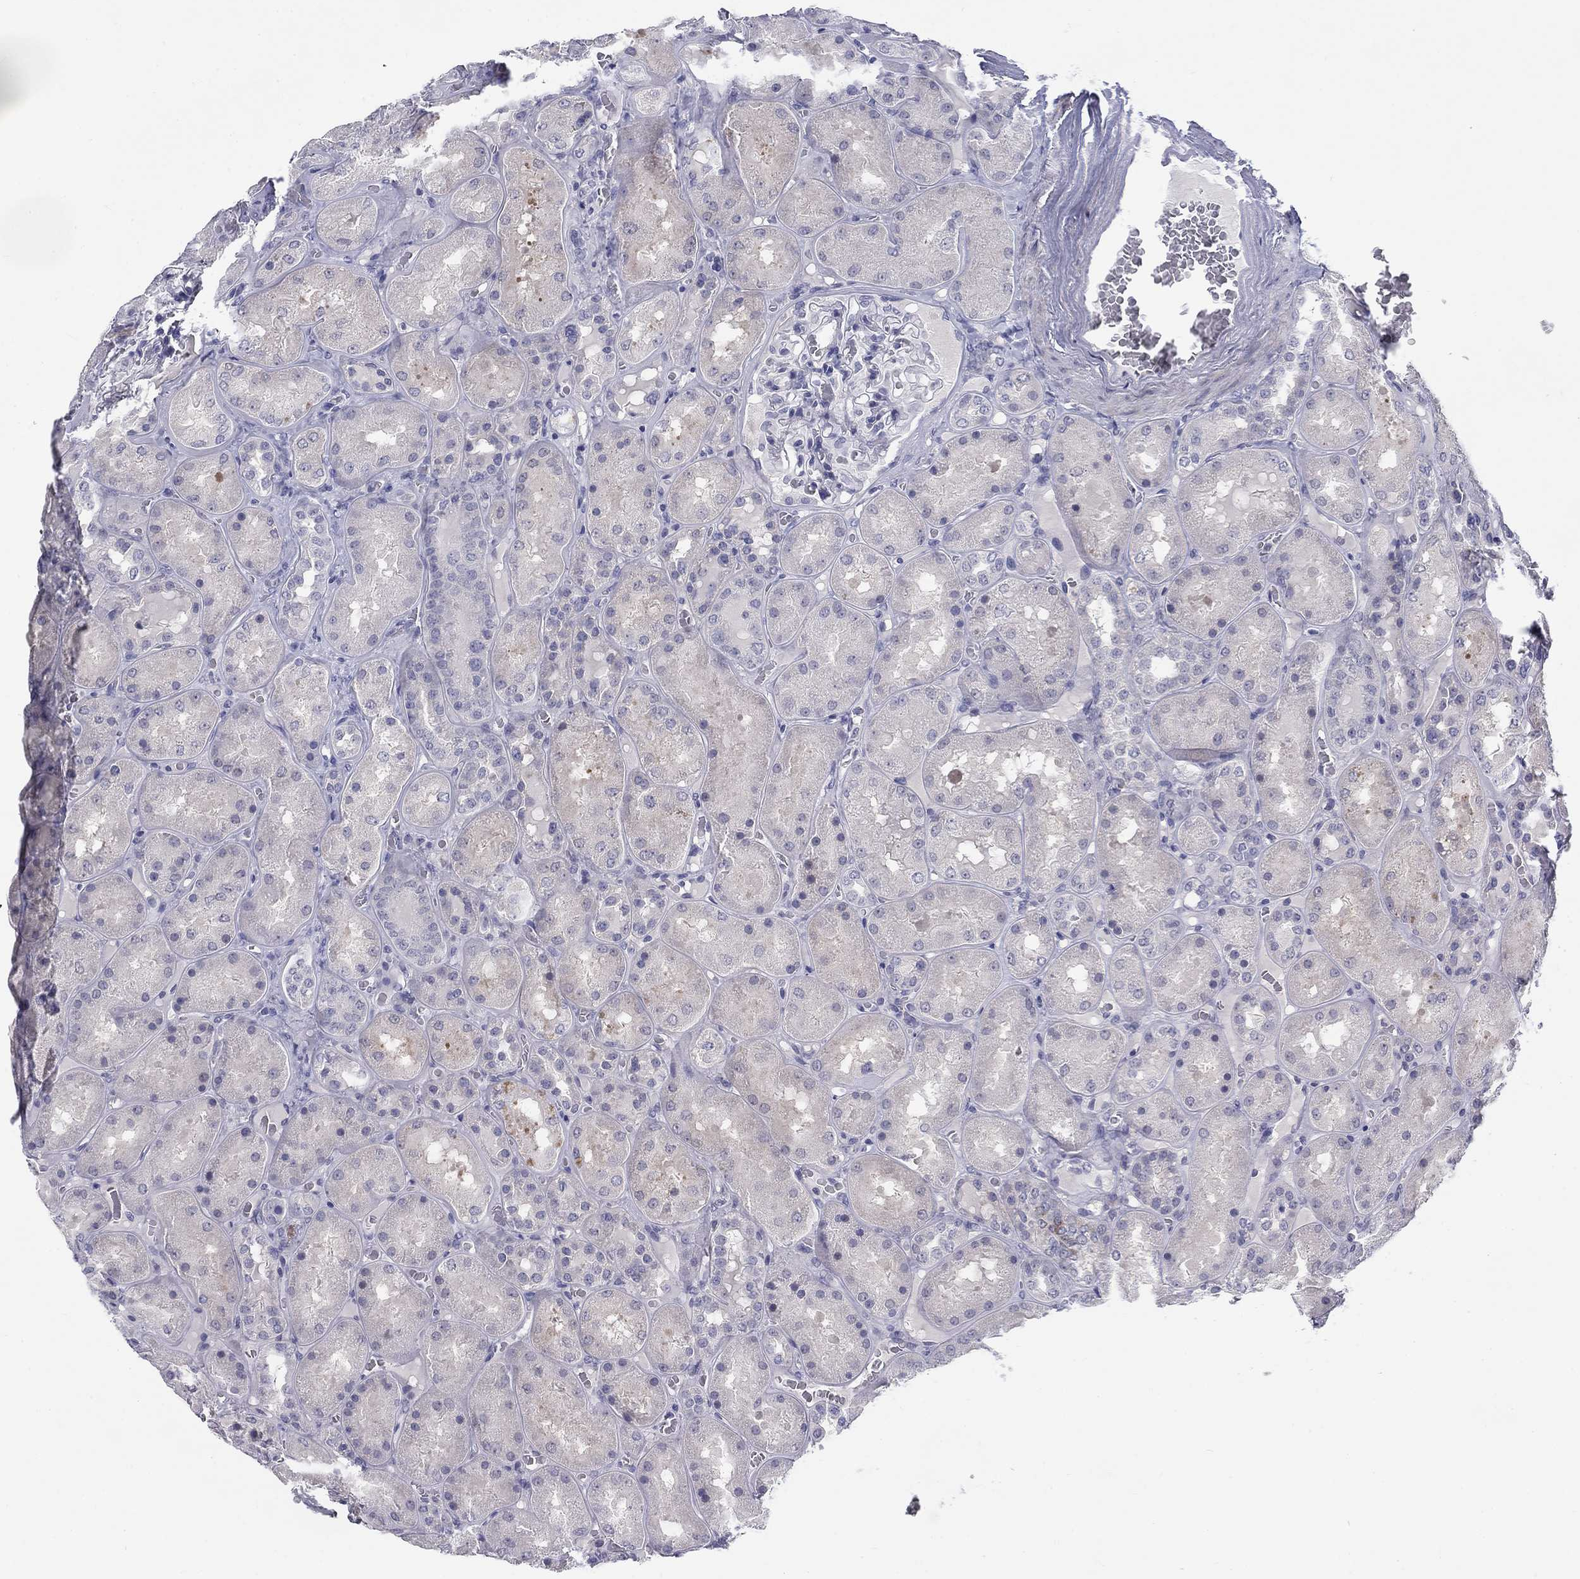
{"staining": {"intensity": "negative", "quantity": "none", "location": "none"}, "tissue": "kidney", "cell_type": "Cells in glomeruli", "image_type": "normal", "snomed": [{"axis": "morphology", "description": "Normal tissue, NOS"}, {"axis": "topography", "description": "Kidney"}], "caption": "The histopathology image reveals no staining of cells in glomeruli in unremarkable kidney. (Stains: DAB immunohistochemistry (IHC) with hematoxylin counter stain, Microscopy: brightfield microscopy at high magnification).", "gene": "CACNA1A", "patient": {"sex": "male", "age": 73}}